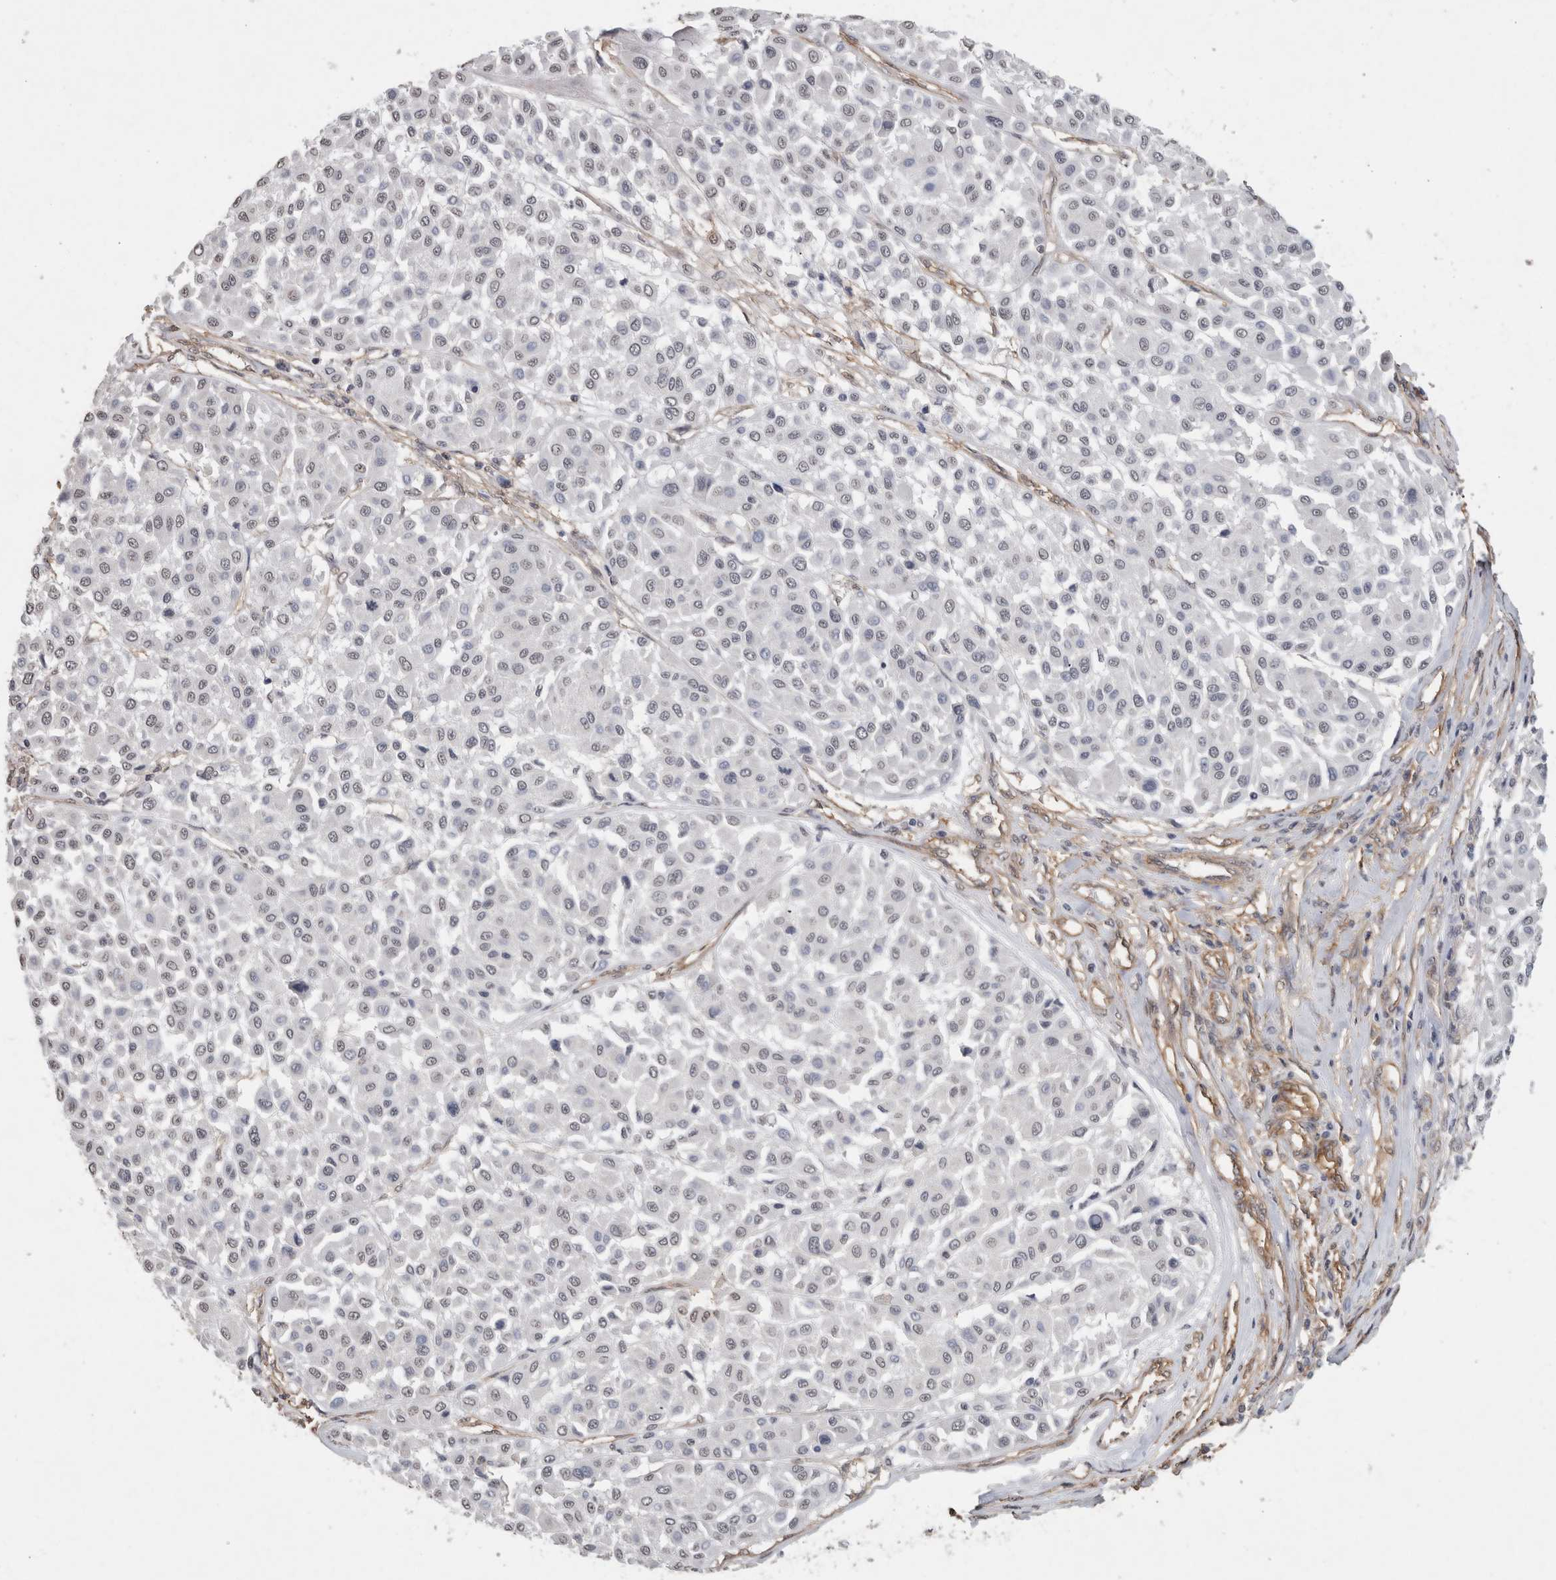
{"staining": {"intensity": "negative", "quantity": "none", "location": "none"}, "tissue": "melanoma", "cell_type": "Tumor cells", "image_type": "cancer", "snomed": [{"axis": "morphology", "description": "Malignant melanoma, Metastatic site"}, {"axis": "topography", "description": "Soft tissue"}], "caption": "Tumor cells are negative for brown protein staining in melanoma.", "gene": "RECK", "patient": {"sex": "male", "age": 41}}